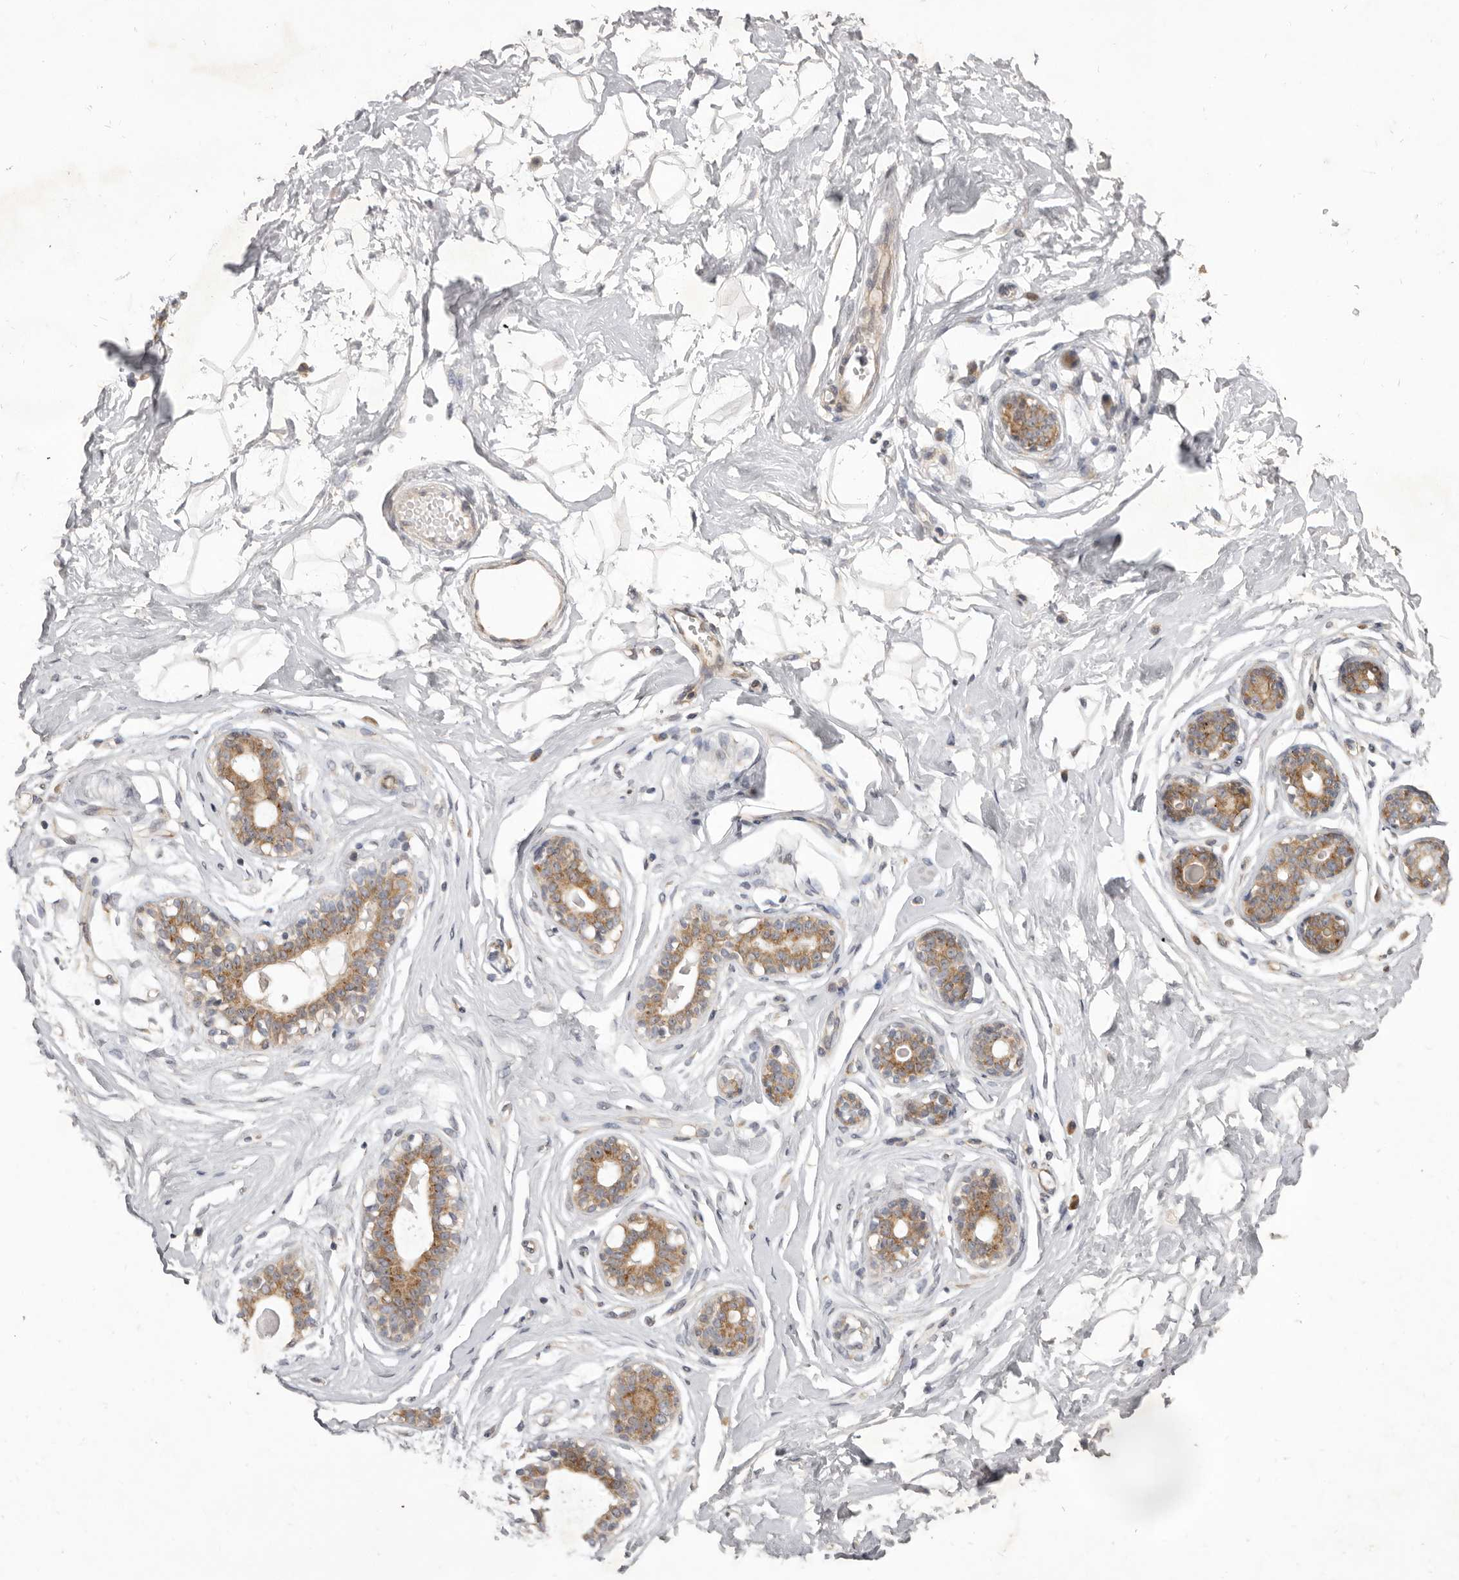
{"staining": {"intensity": "negative", "quantity": "none", "location": "none"}, "tissue": "breast", "cell_type": "Adipocytes", "image_type": "normal", "snomed": [{"axis": "morphology", "description": "Normal tissue, NOS"}, {"axis": "morphology", "description": "Adenoma, NOS"}, {"axis": "topography", "description": "Breast"}], "caption": "Immunohistochemistry micrograph of unremarkable breast stained for a protein (brown), which exhibits no positivity in adipocytes.", "gene": "TBC1D8B", "patient": {"sex": "female", "age": 23}}